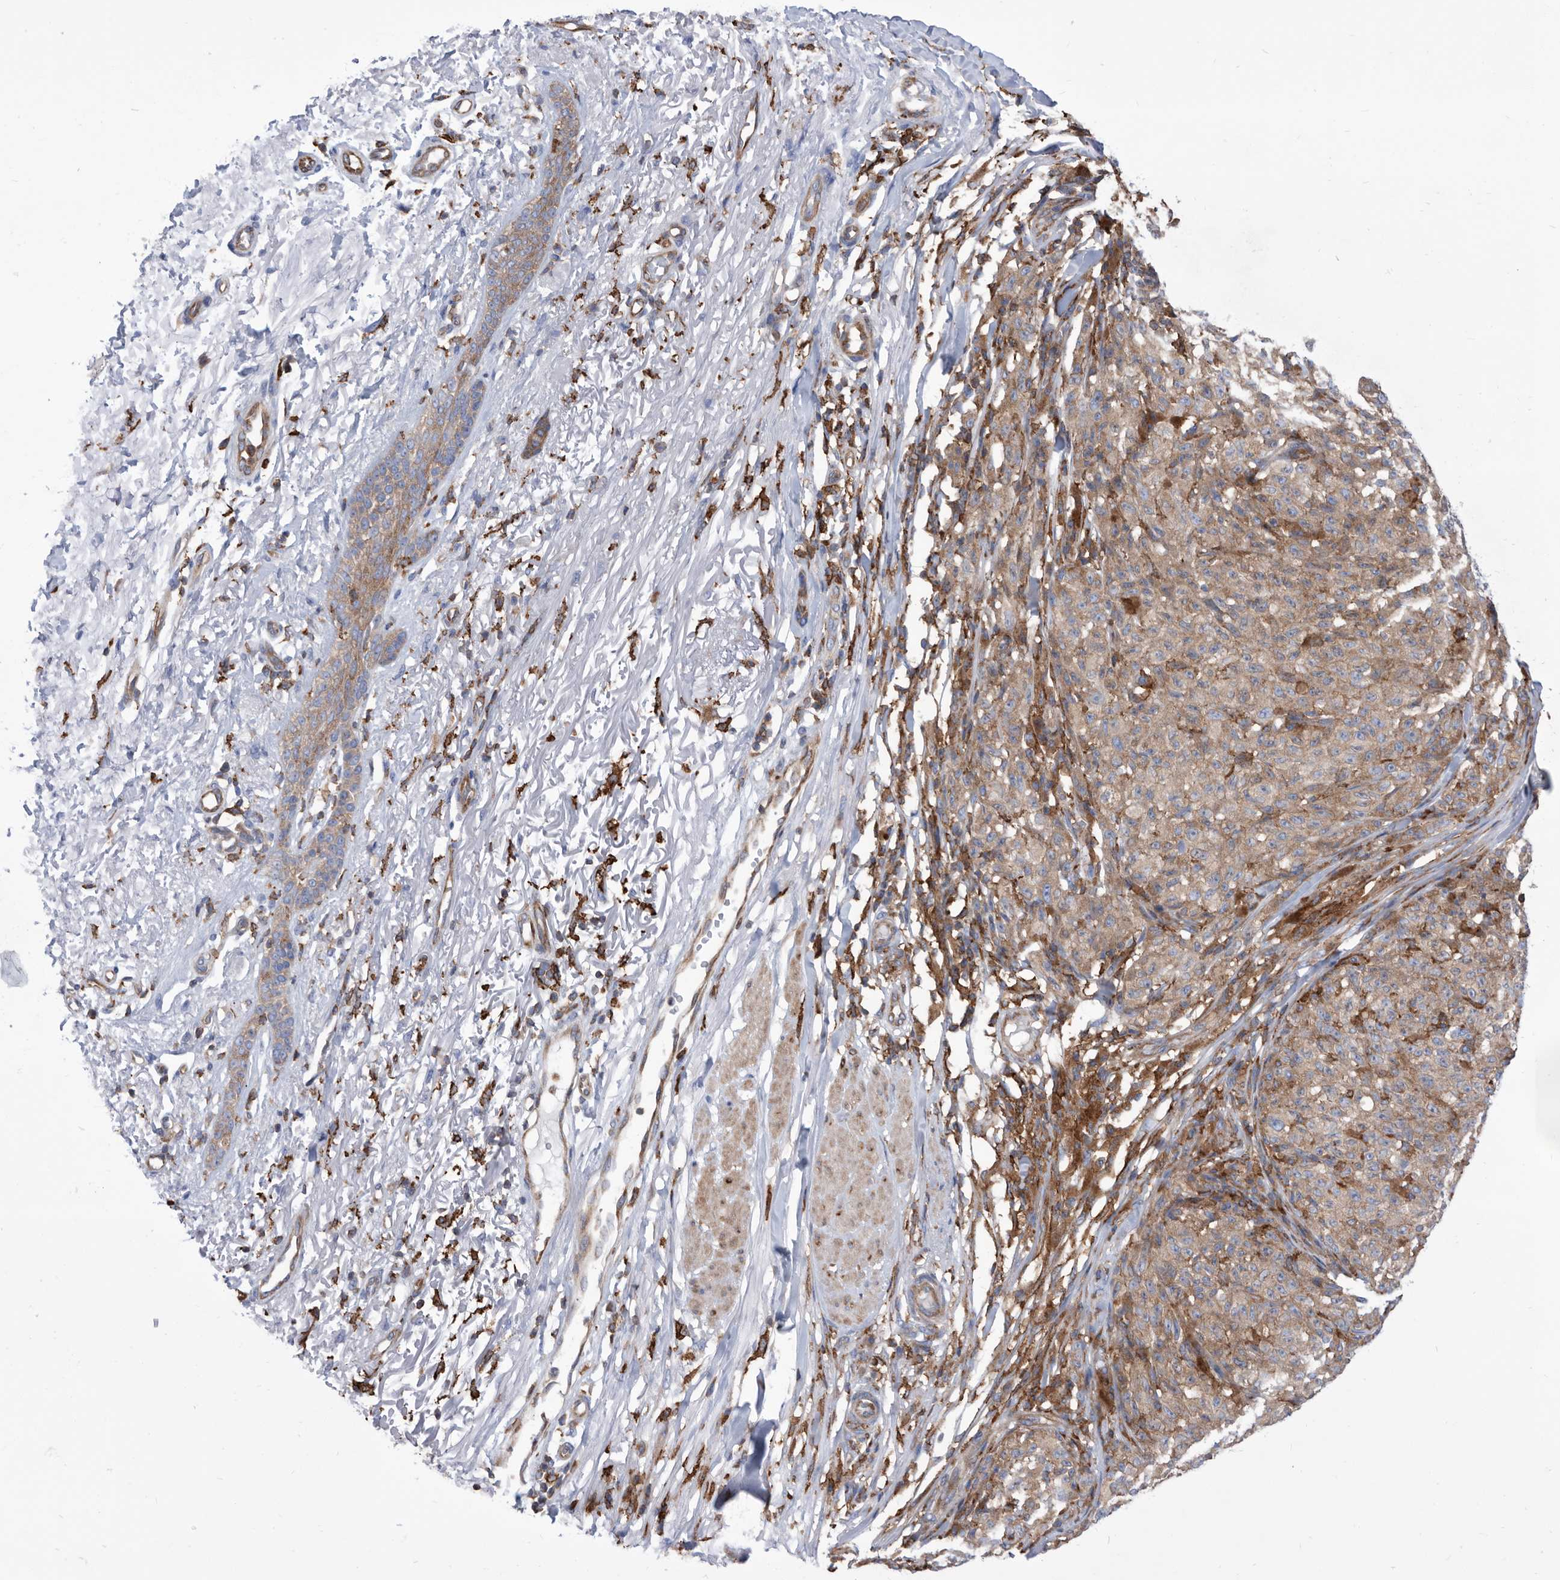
{"staining": {"intensity": "weak", "quantity": ">75%", "location": "cytoplasmic/membranous"}, "tissue": "melanoma", "cell_type": "Tumor cells", "image_type": "cancer", "snomed": [{"axis": "morphology", "description": "Malignant melanoma, NOS"}, {"axis": "topography", "description": "Skin"}], "caption": "Tumor cells display low levels of weak cytoplasmic/membranous positivity in about >75% of cells in melanoma.", "gene": "SMG7", "patient": {"sex": "female", "age": 82}}